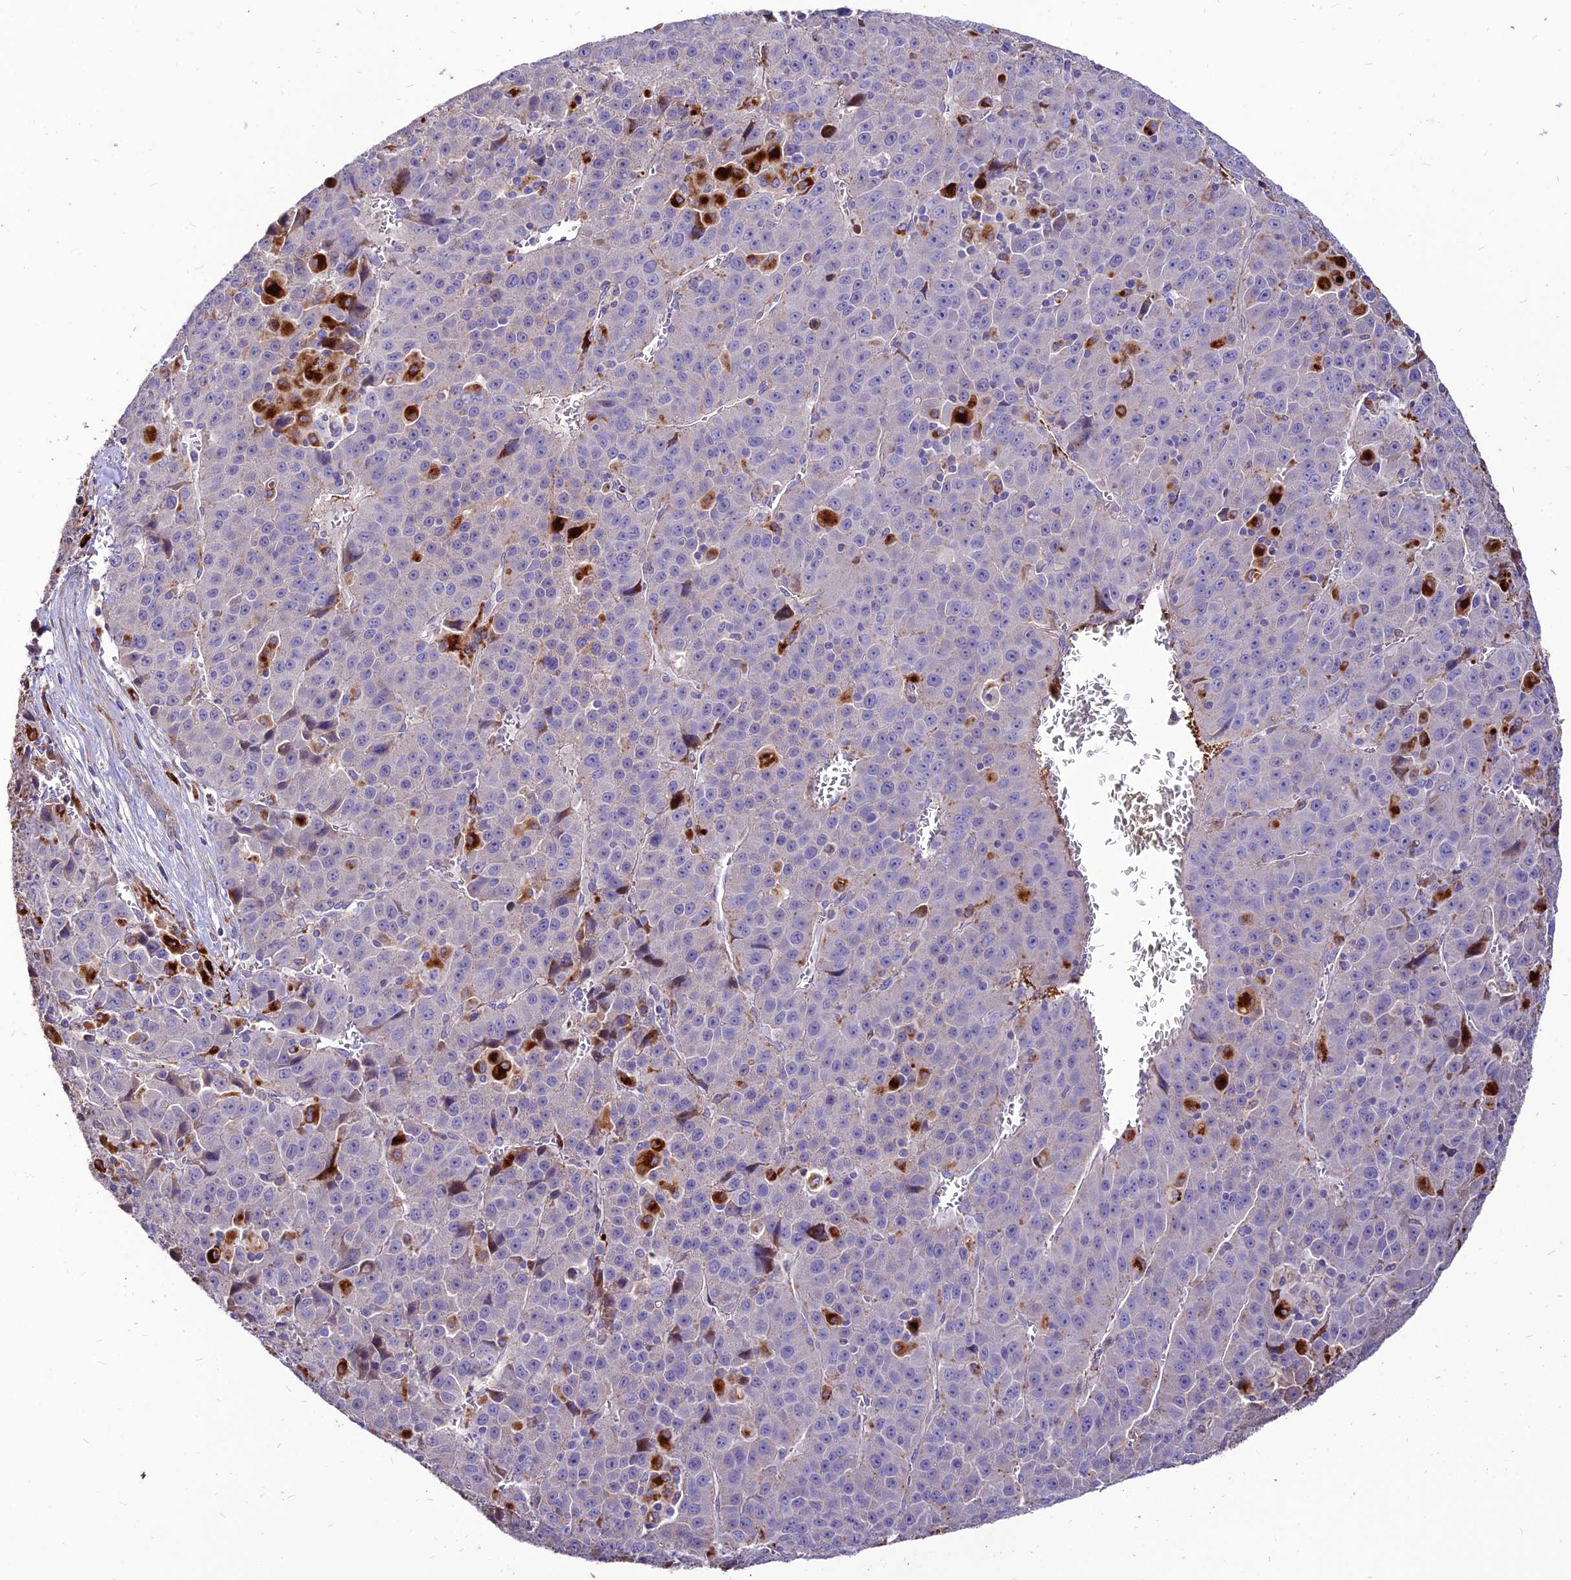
{"staining": {"intensity": "negative", "quantity": "none", "location": "none"}, "tissue": "liver cancer", "cell_type": "Tumor cells", "image_type": "cancer", "snomed": [{"axis": "morphology", "description": "Carcinoma, Hepatocellular, NOS"}, {"axis": "topography", "description": "Liver"}], "caption": "Immunohistochemical staining of human liver hepatocellular carcinoma exhibits no significant positivity in tumor cells. The staining was performed using DAB (3,3'-diaminobenzidine) to visualize the protein expression in brown, while the nuclei were stained in blue with hematoxylin (Magnification: 20x).", "gene": "RIMOC1", "patient": {"sex": "female", "age": 53}}